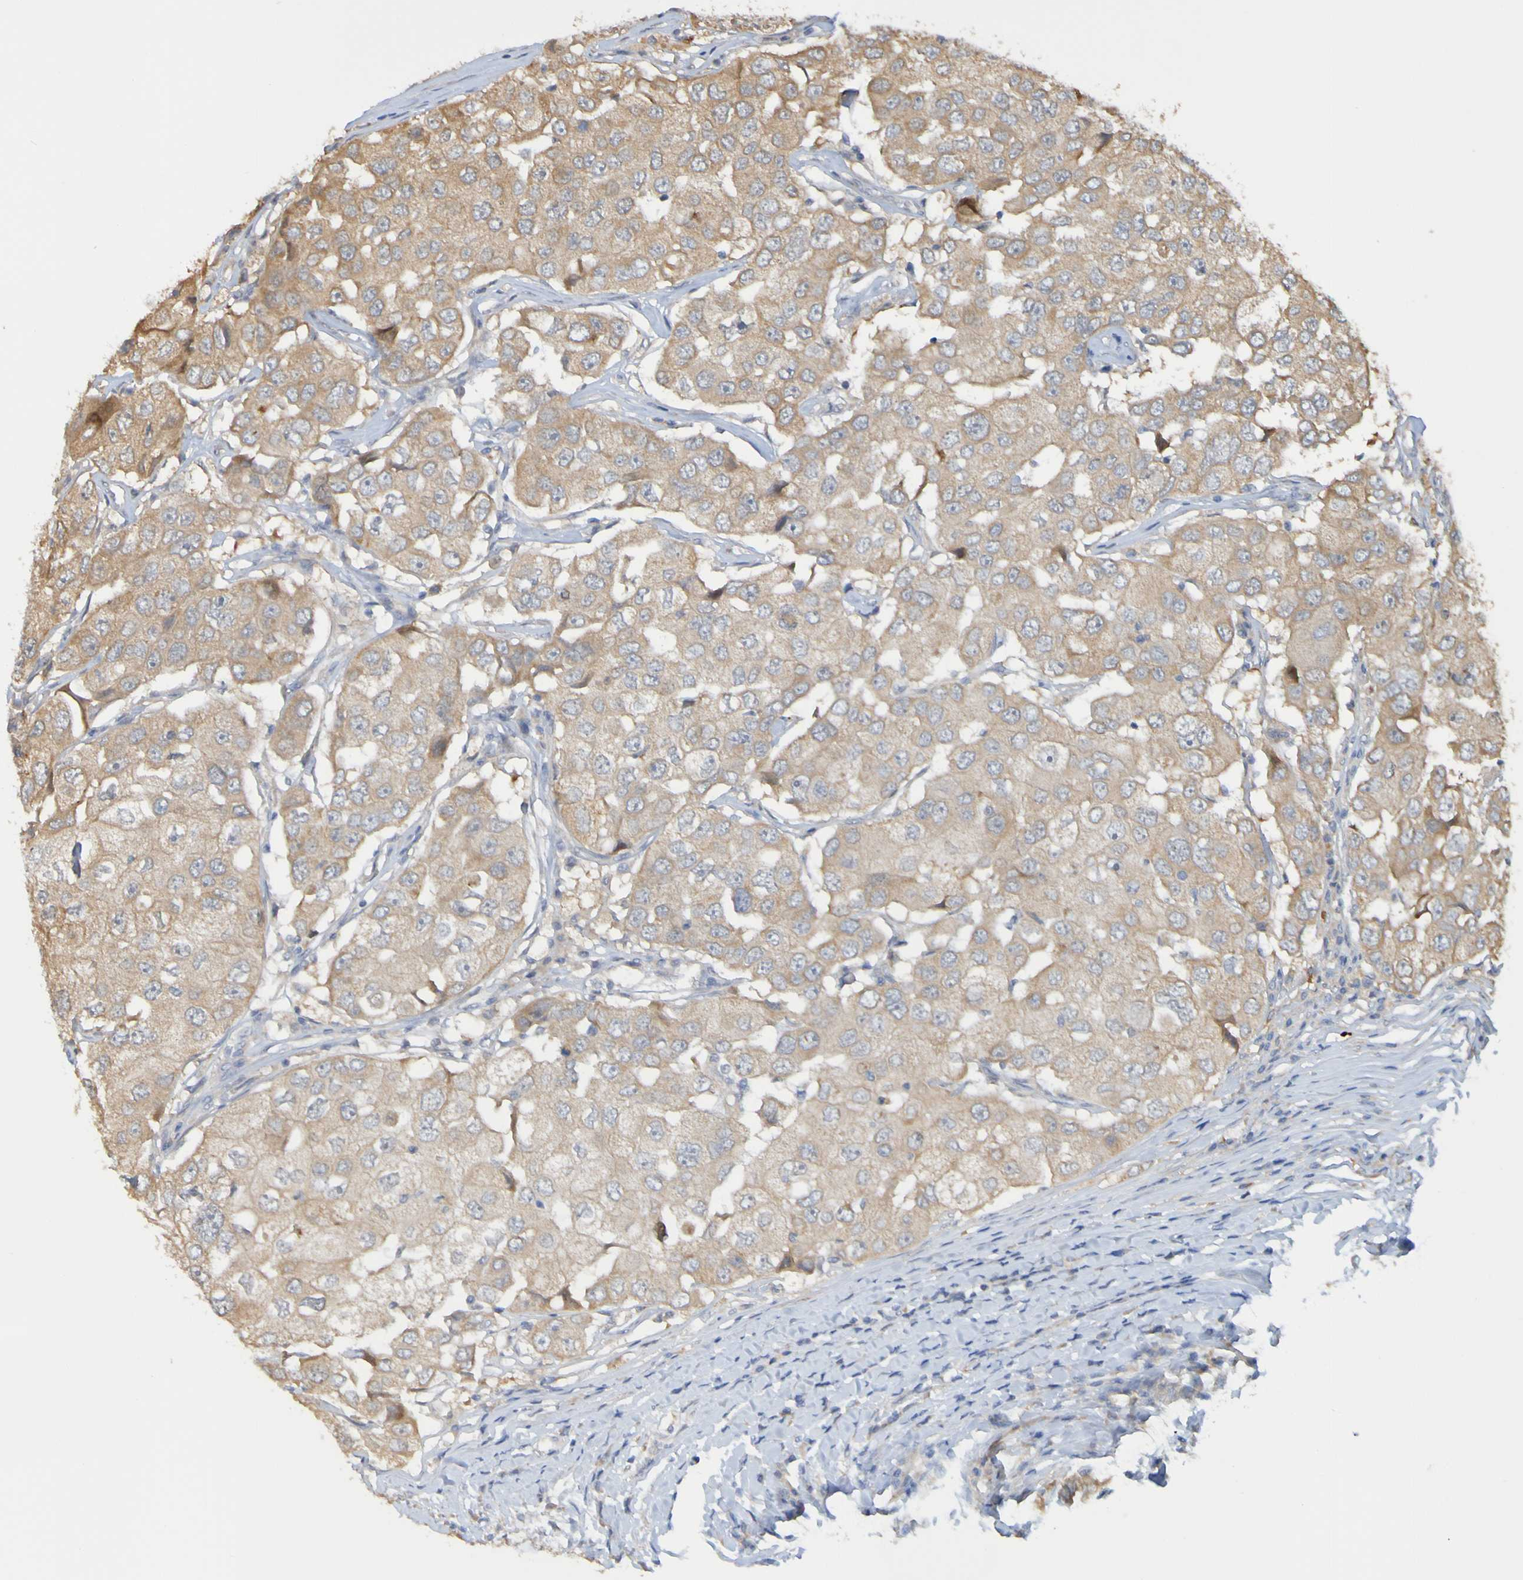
{"staining": {"intensity": "moderate", "quantity": "25%-75%", "location": "cytoplasmic/membranous"}, "tissue": "breast cancer", "cell_type": "Tumor cells", "image_type": "cancer", "snomed": [{"axis": "morphology", "description": "Duct carcinoma"}, {"axis": "topography", "description": "Breast"}], "caption": "Immunohistochemical staining of human breast cancer (infiltrating ductal carcinoma) exhibits medium levels of moderate cytoplasmic/membranous protein positivity in approximately 25%-75% of tumor cells. Immunohistochemistry stains the protein of interest in brown and the nuclei are stained blue.", "gene": "NAV2", "patient": {"sex": "female", "age": 27}}